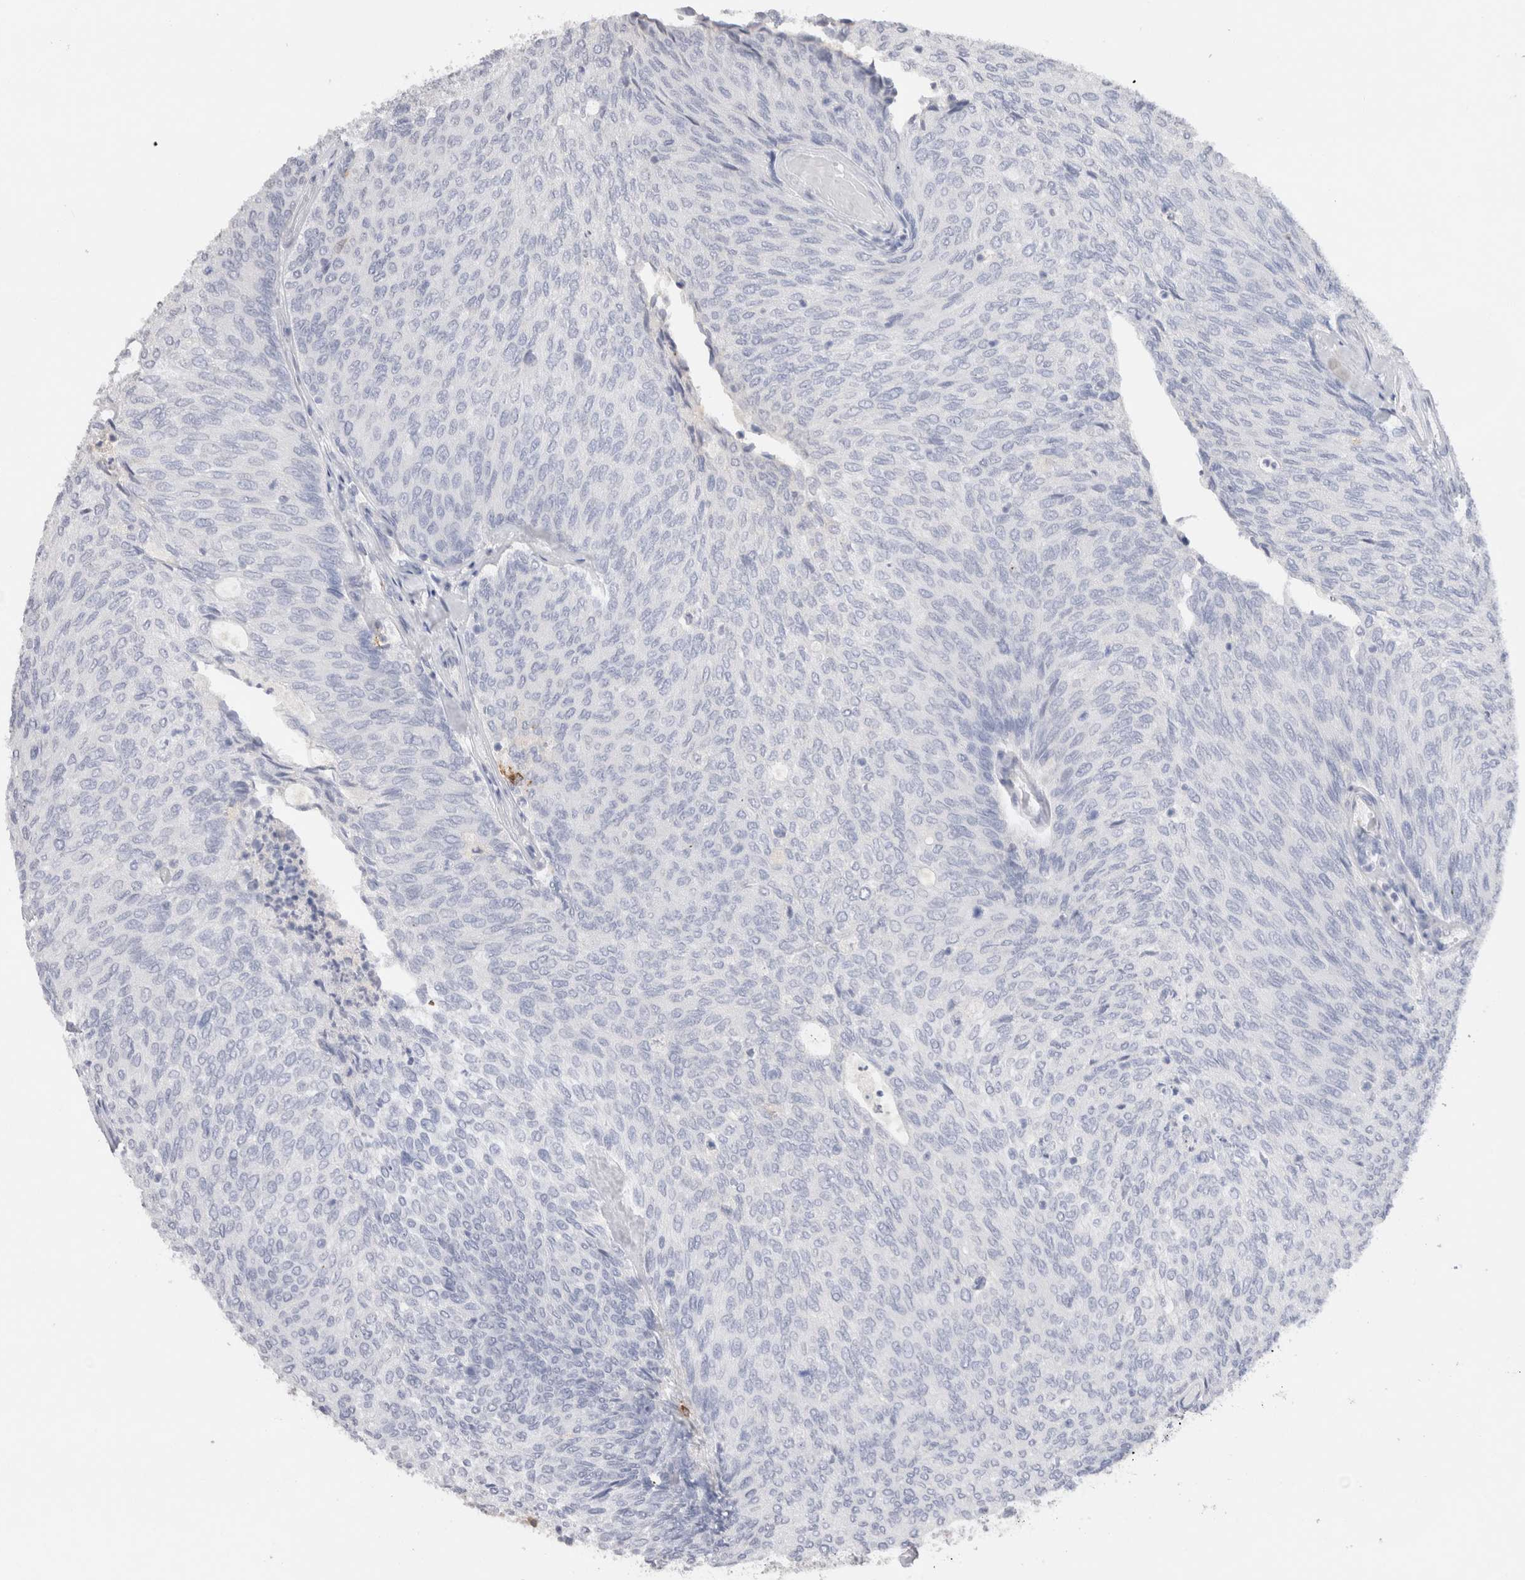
{"staining": {"intensity": "negative", "quantity": "none", "location": "none"}, "tissue": "urothelial cancer", "cell_type": "Tumor cells", "image_type": "cancer", "snomed": [{"axis": "morphology", "description": "Urothelial carcinoma, Low grade"}, {"axis": "topography", "description": "Urinary bladder"}], "caption": "Tumor cells show no significant expression in urothelial cancer.", "gene": "LAMP3", "patient": {"sex": "female", "age": 79}}